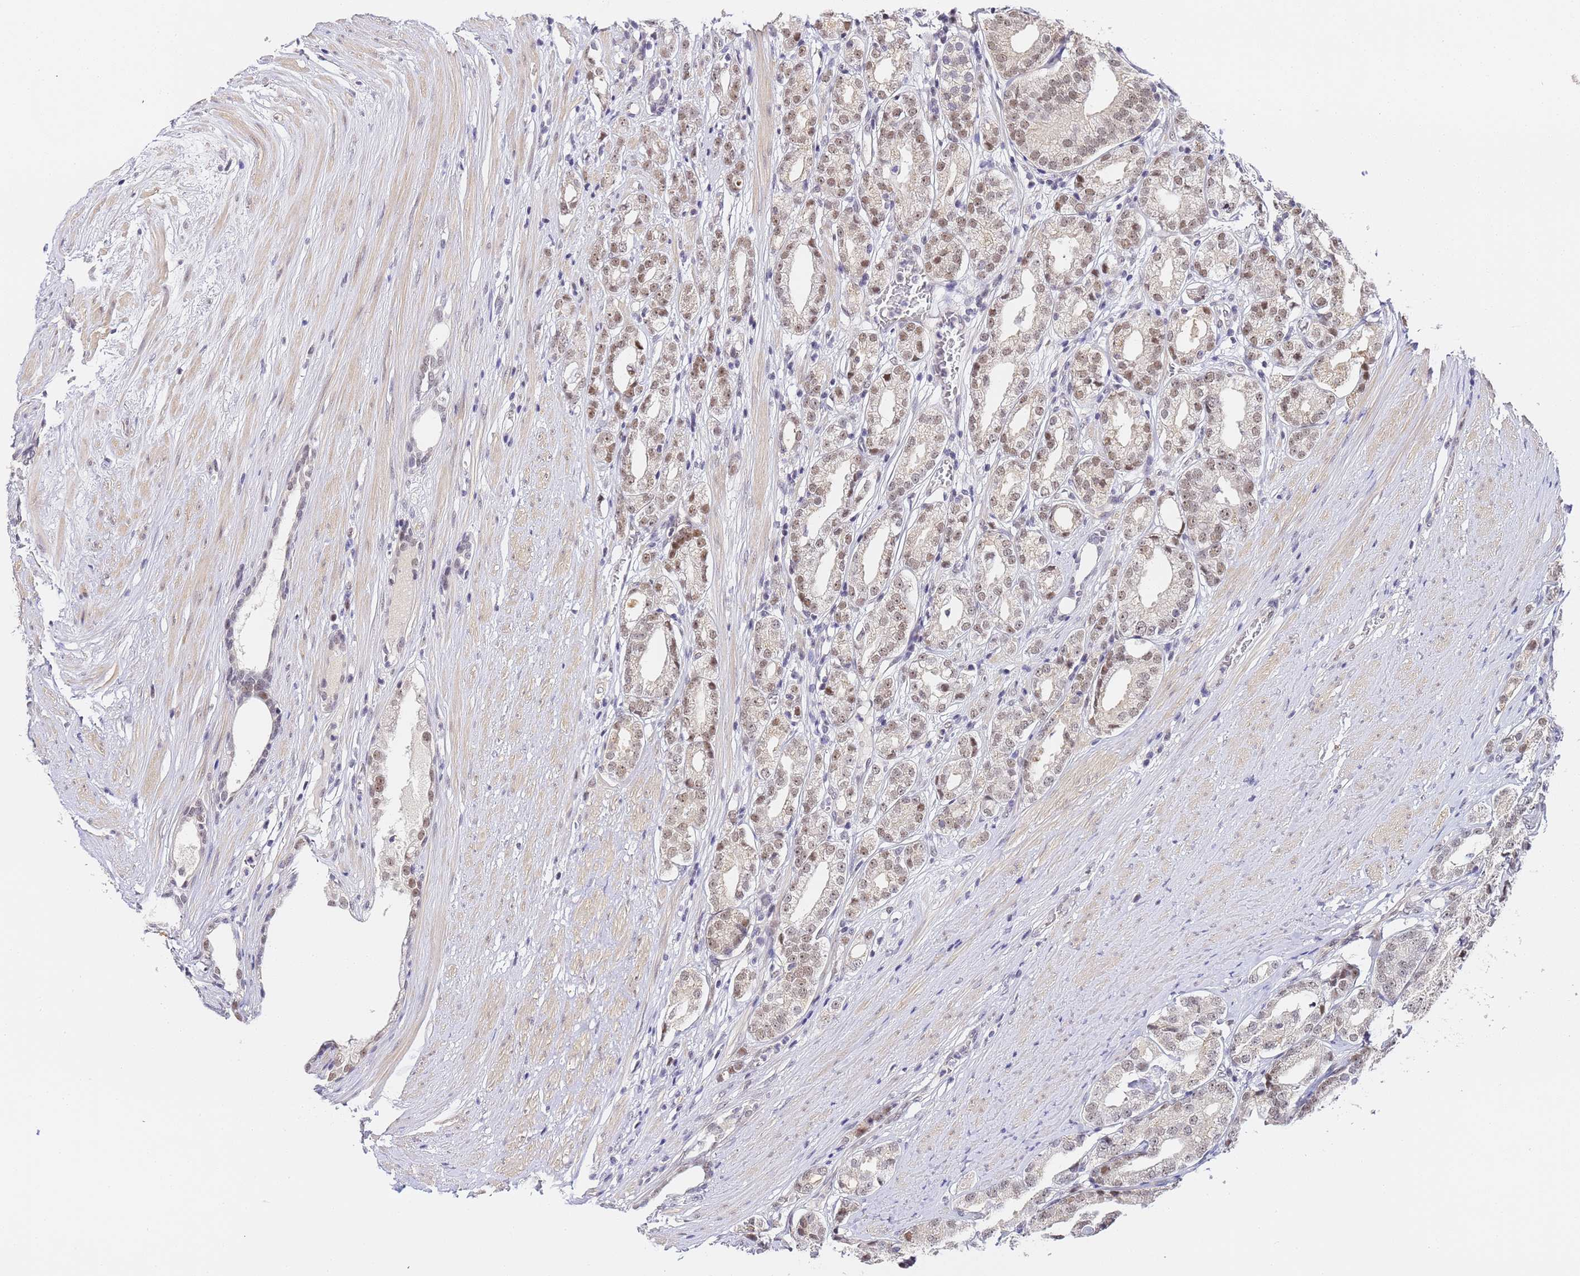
{"staining": {"intensity": "moderate", "quantity": "<25%", "location": "nuclear"}, "tissue": "prostate cancer", "cell_type": "Tumor cells", "image_type": "cancer", "snomed": [{"axis": "morphology", "description": "Adenocarcinoma, High grade"}, {"axis": "topography", "description": "Prostate"}], "caption": "Immunohistochemistry image of neoplastic tissue: high-grade adenocarcinoma (prostate) stained using IHC demonstrates low levels of moderate protein expression localized specifically in the nuclear of tumor cells, appearing as a nuclear brown color.", "gene": "LSM3", "patient": {"sex": "male", "age": 69}}